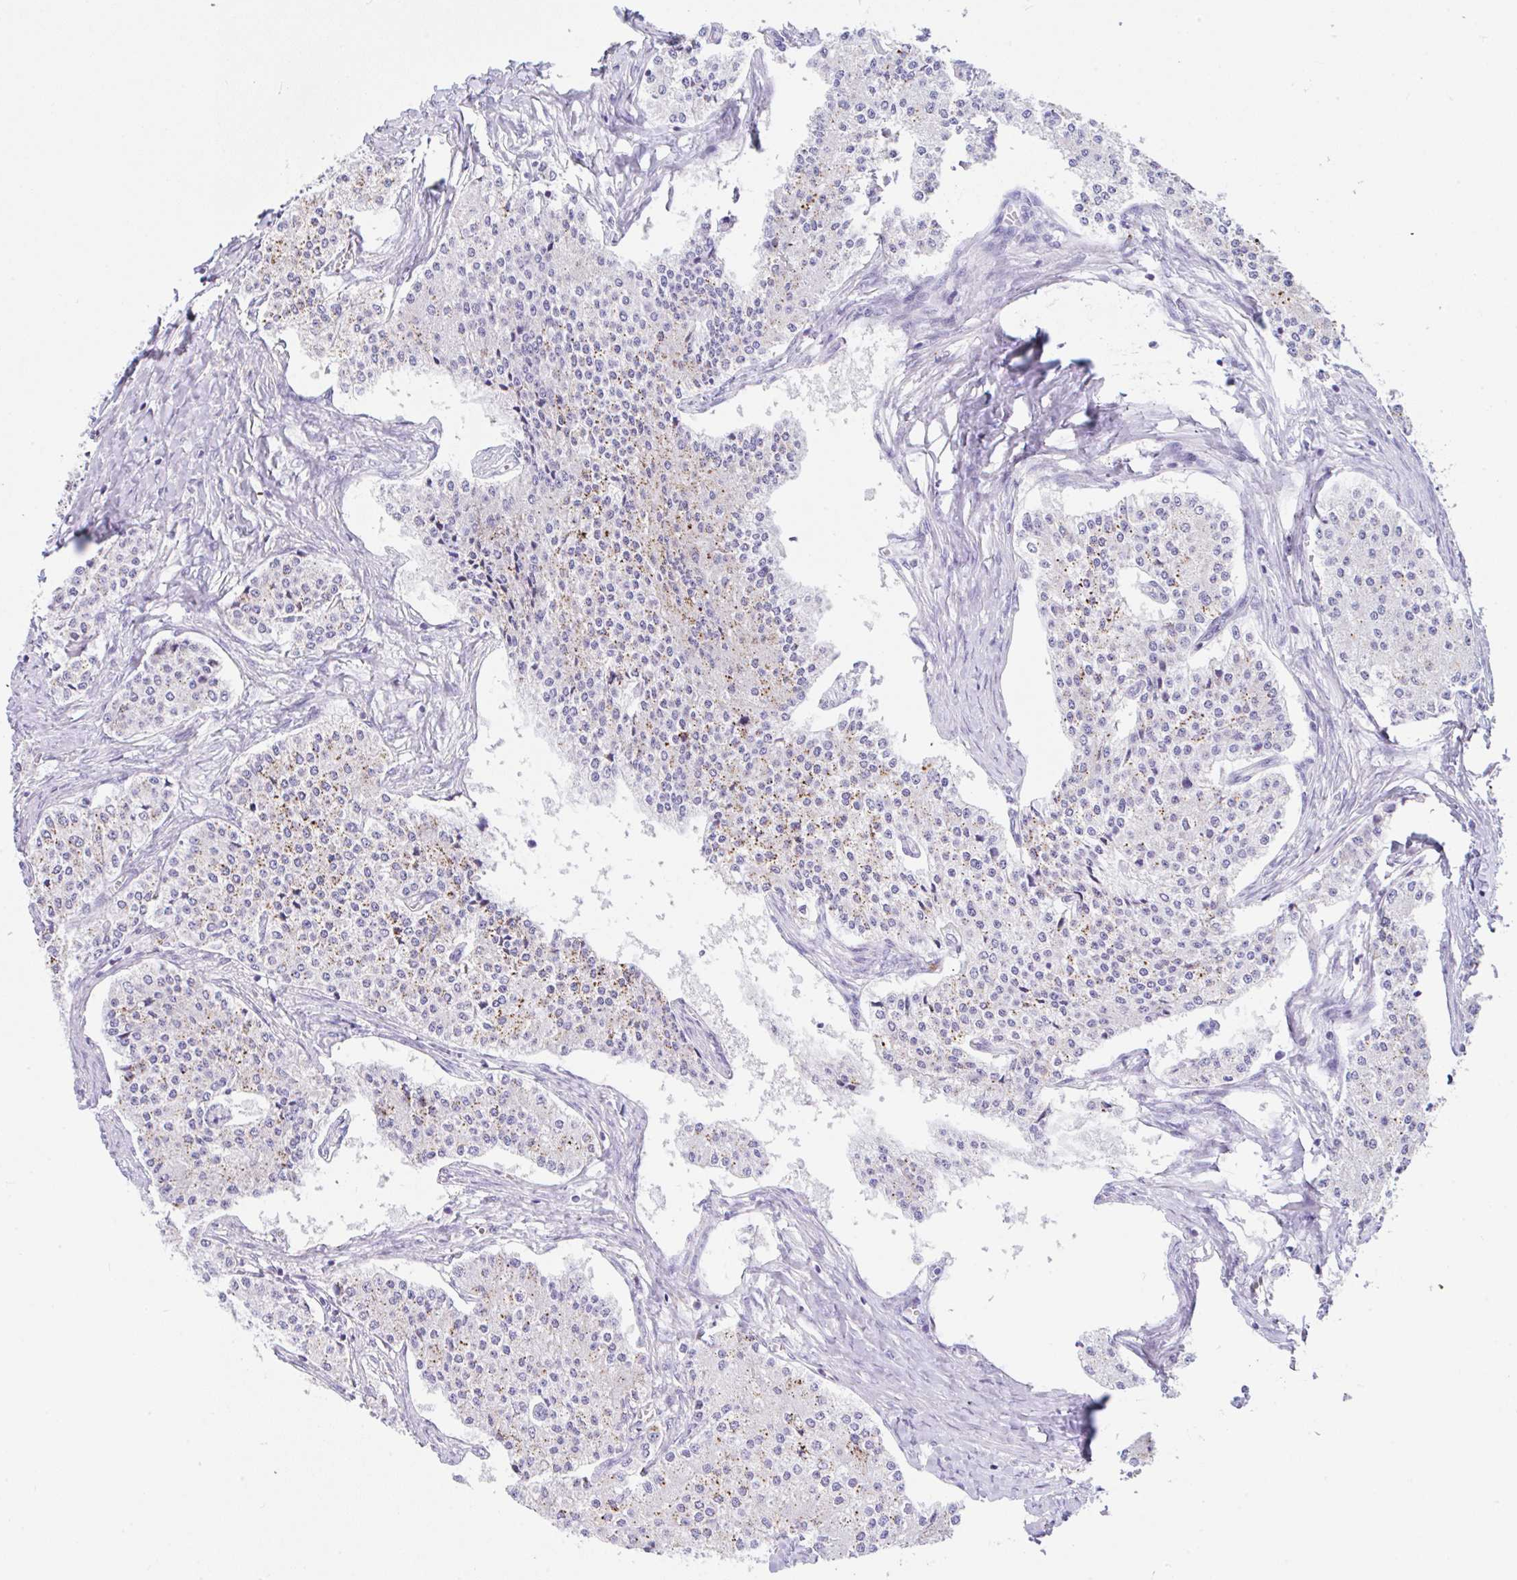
{"staining": {"intensity": "moderate", "quantity": "25%-75%", "location": "cytoplasmic/membranous"}, "tissue": "carcinoid", "cell_type": "Tumor cells", "image_type": "cancer", "snomed": [{"axis": "morphology", "description": "Carcinoid, malignant, NOS"}, {"axis": "topography", "description": "Colon"}], "caption": "Malignant carcinoid tissue shows moderate cytoplasmic/membranous positivity in approximately 25%-75% of tumor cells", "gene": "NDUFAF8", "patient": {"sex": "female", "age": 52}}